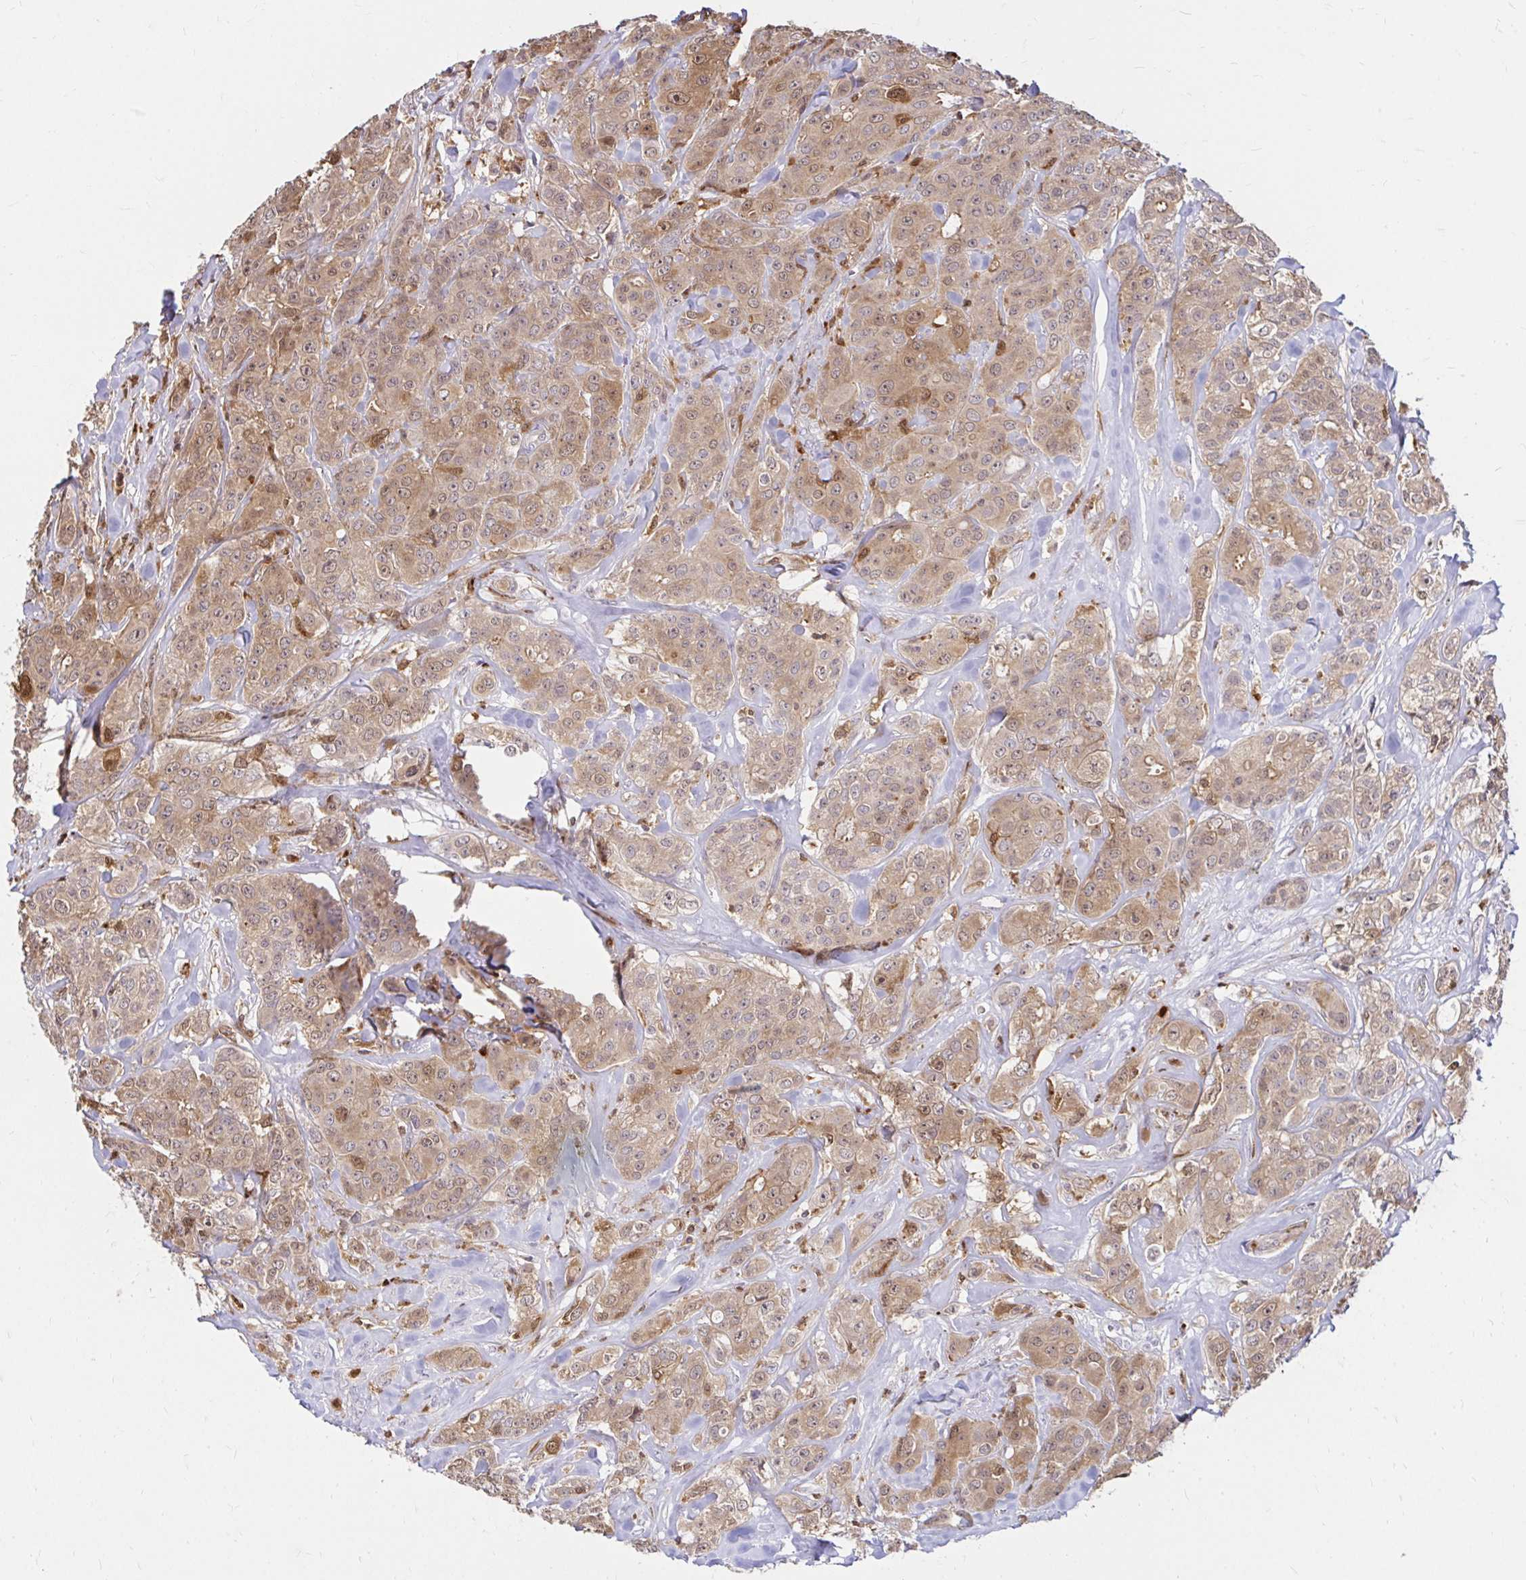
{"staining": {"intensity": "moderate", "quantity": ">75%", "location": "cytoplasmic/membranous"}, "tissue": "breast cancer", "cell_type": "Tumor cells", "image_type": "cancer", "snomed": [{"axis": "morphology", "description": "Normal tissue, NOS"}, {"axis": "morphology", "description": "Duct carcinoma"}, {"axis": "topography", "description": "Breast"}], "caption": "High-power microscopy captured an IHC histopathology image of invasive ductal carcinoma (breast), revealing moderate cytoplasmic/membranous expression in about >75% of tumor cells. The staining is performed using DAB (3,3'-diaminobenzidine) brown chromogen to label protein expression. The nuclei are counter-stained blue using hematoxylin.", "gene": "PYCARD", "patient": {"sex": "female", "age": 43}}